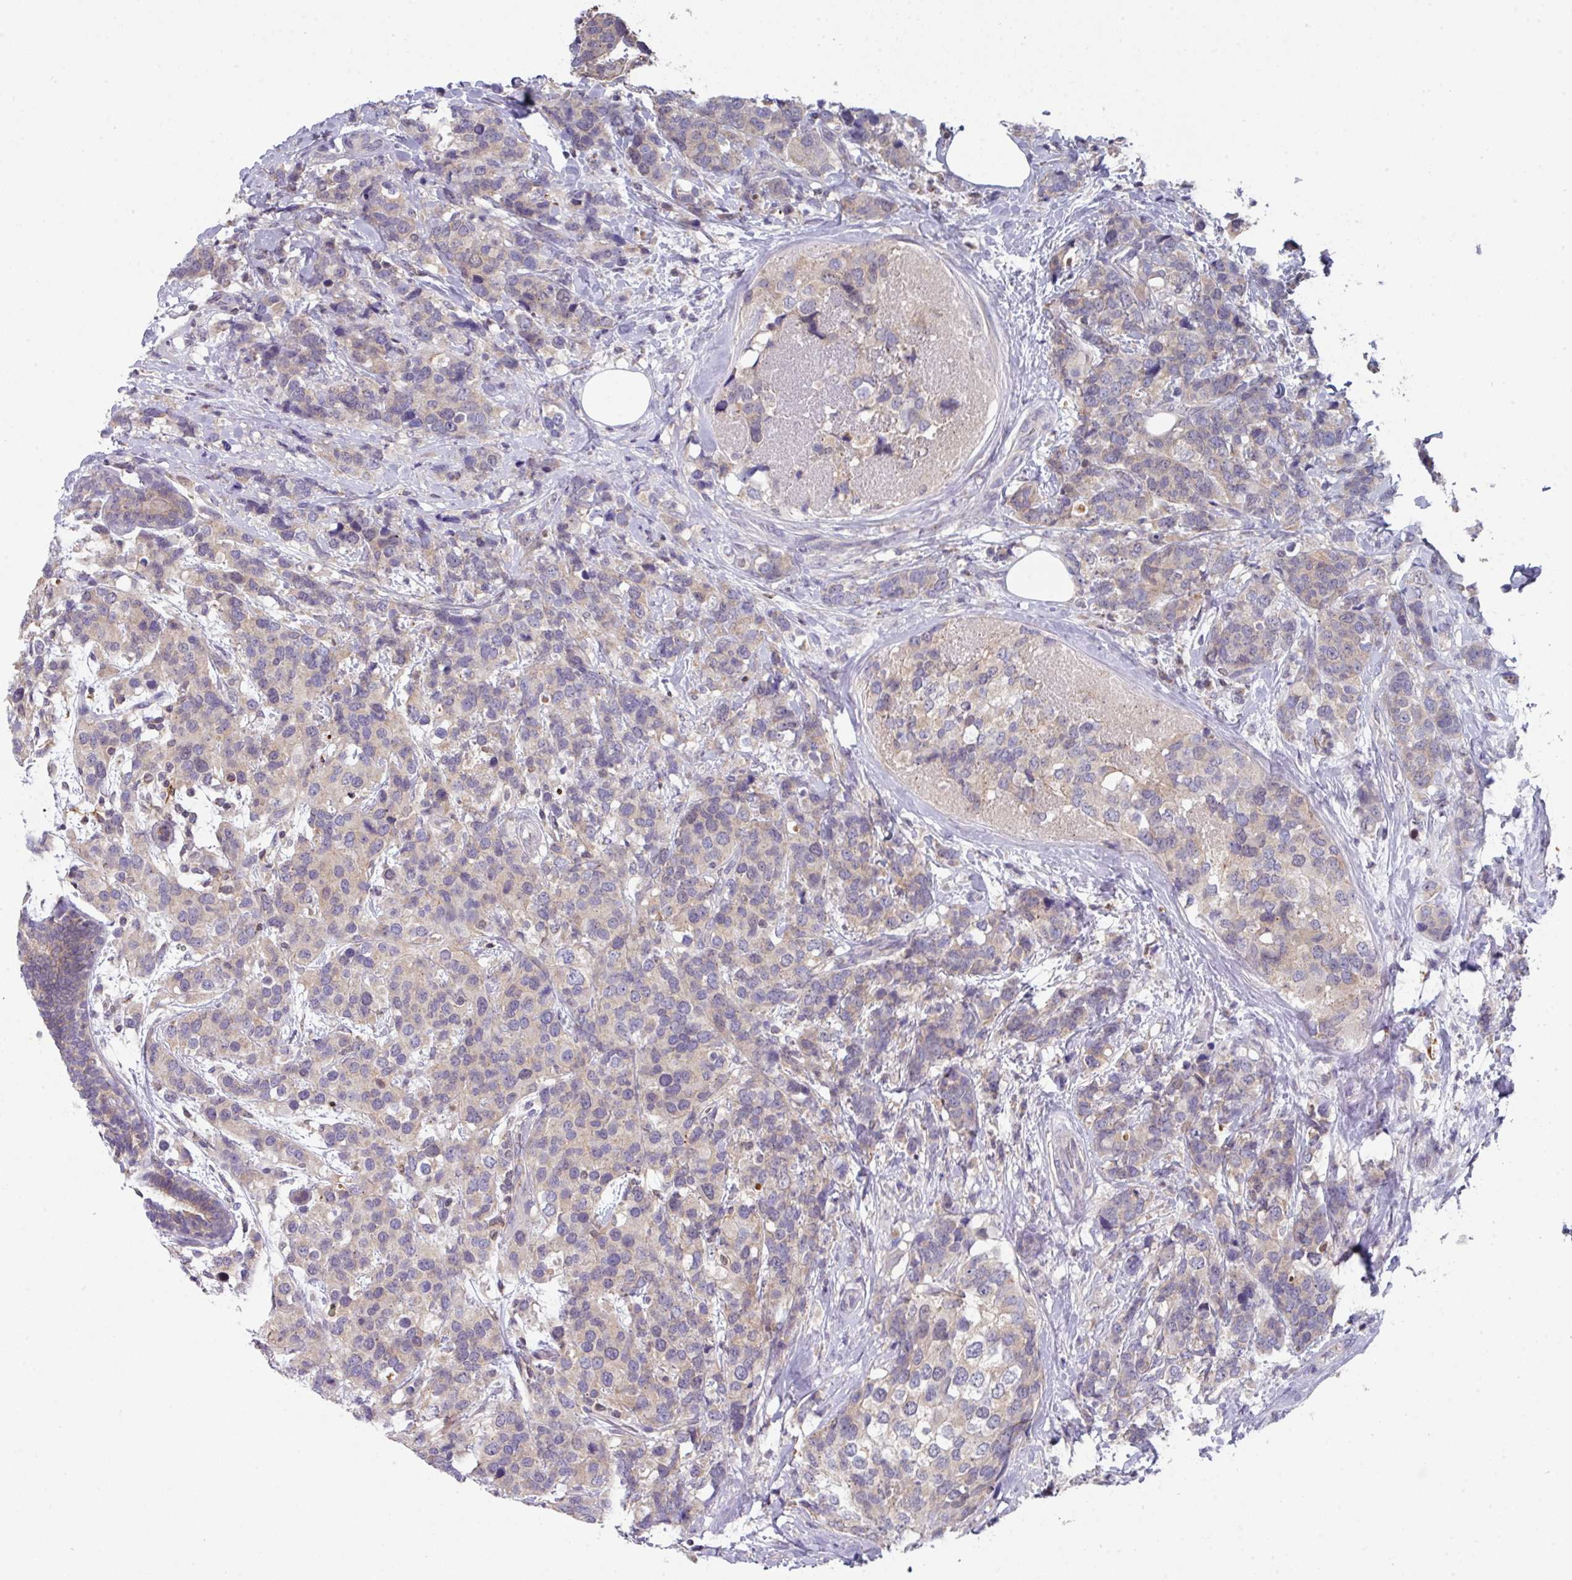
{"staining": {"intensity": "weak", "quantity": "<25%", "location": "cytoplasmic/membranous"}, "tissue": "breast cancer", "cell_type": "Tumor cells", "image_type": "cancer", "snomed": [{"axis": "morphology", "description": "Lobular carcinoma"}, {"axis": "topography", "description": "Breast"}], "caption": "The histopathology image displays no significant staining in tumor cells of breast lobular carcinoma.", "gene": "DCAF12L2", "patient": {"sex": "female", "age": 59}}